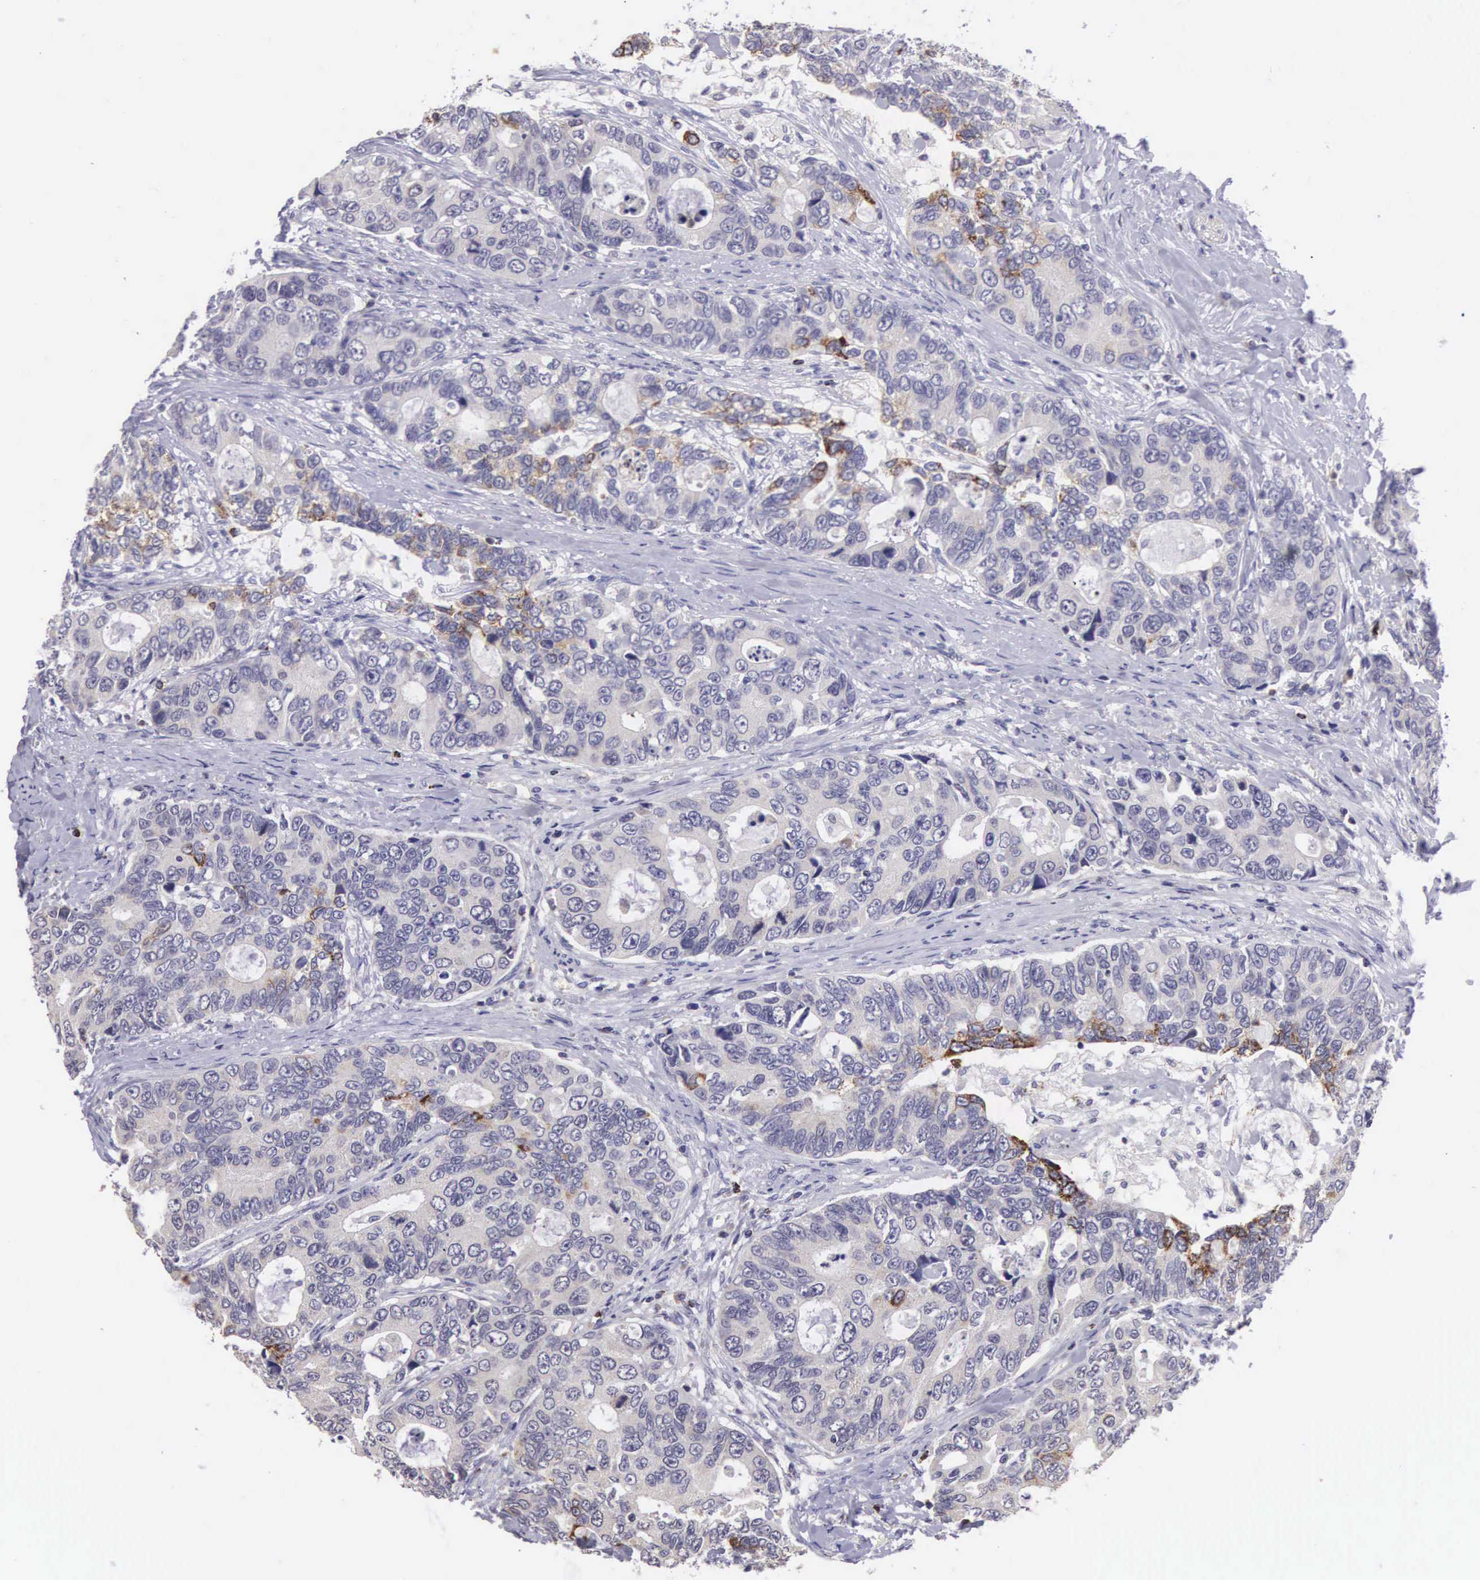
{"staining": {"intensity": "moderate", "quantity": "<25%", "location": "cytoplasmic/membranous"}, "tissue": "colorectal cancer", "cell_type": "Tumor cells", "image_type": "cancer", "snomed": [{"axis": "morphology", "description": "Adenocarcinoma, NOS"}, {"axis": "topography", "description": "Rectum"}], "caption": "A brown stain labels moderate cytoplasmic/membranous positivity of a protein in human adenocarcinoma (colorectal) tumor cells.", "gene": "ARG2", "patient": {"sex": "female", "age": 67}}